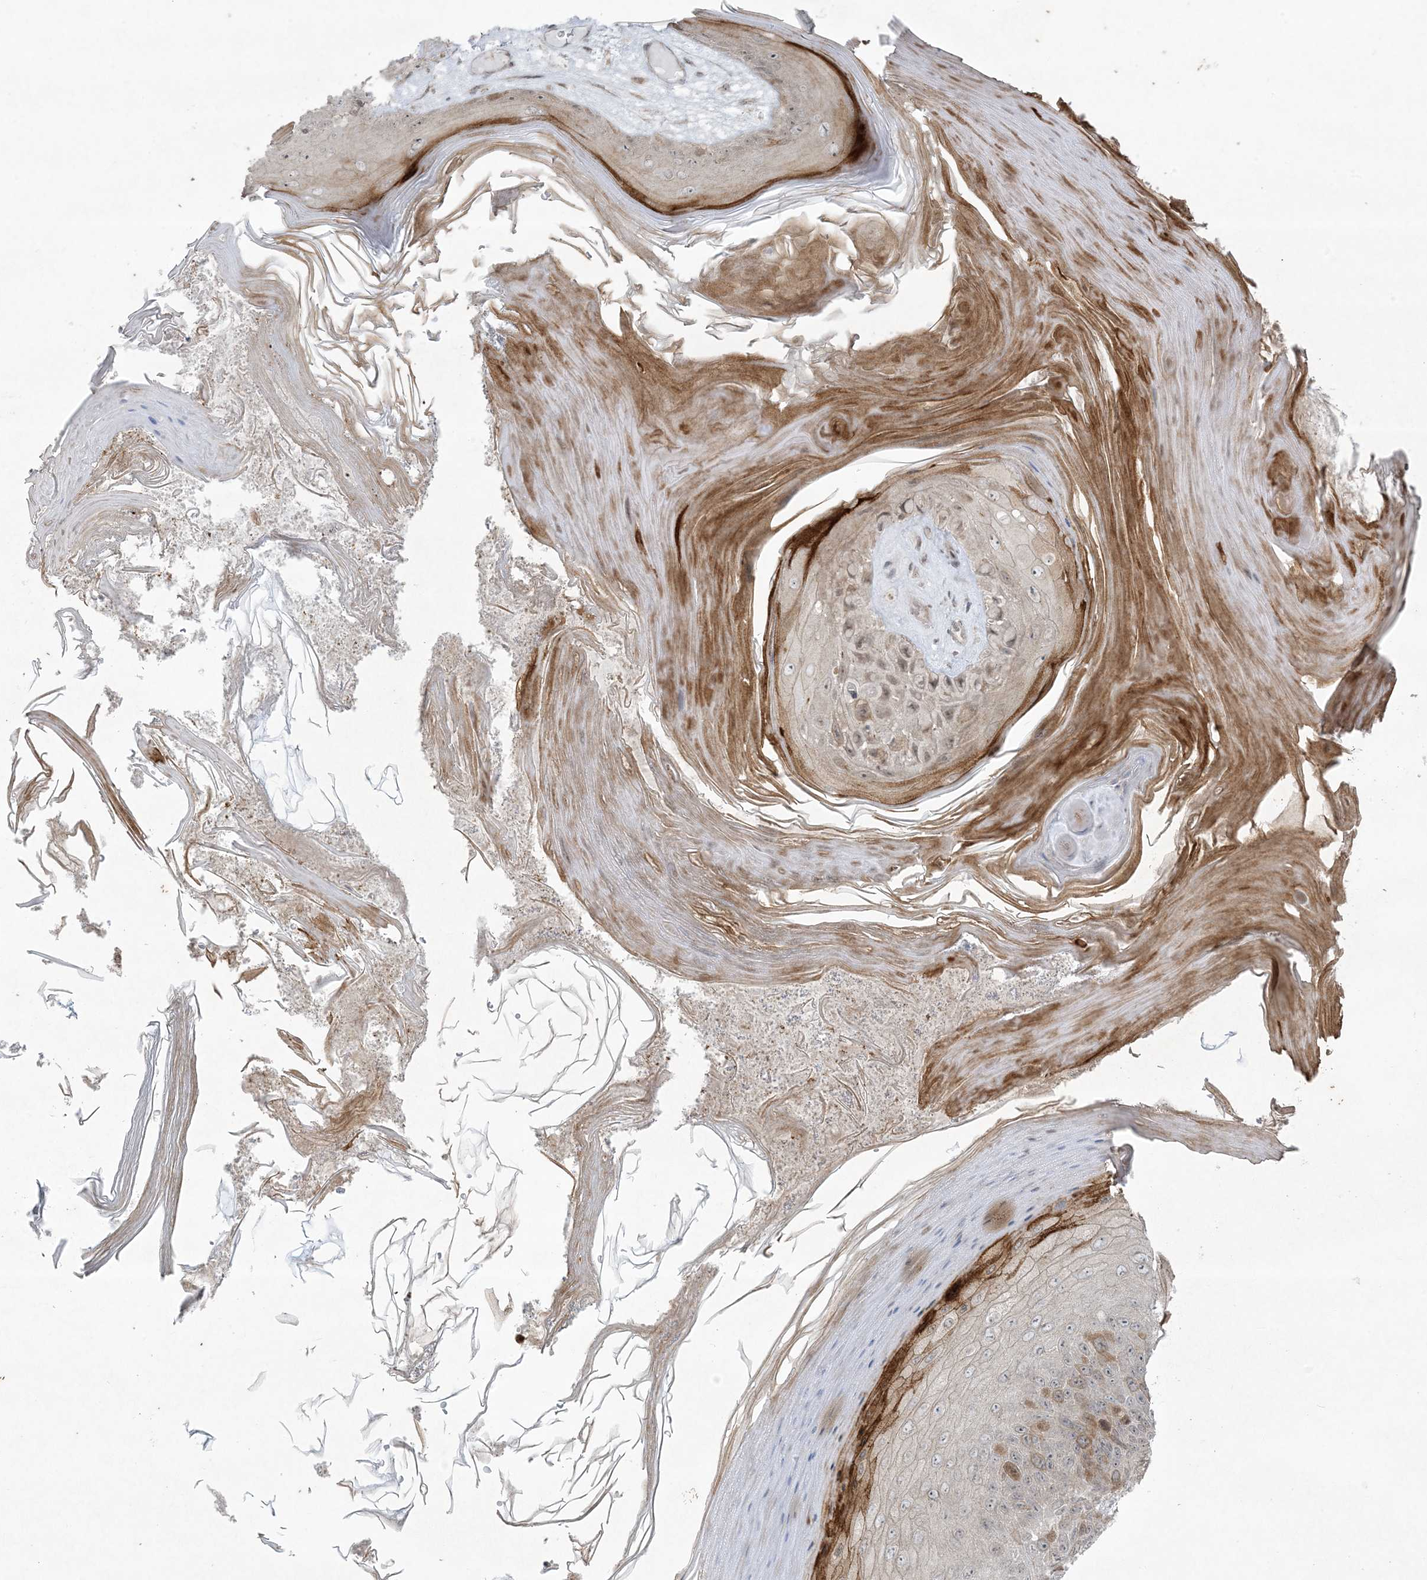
{"staining": {"intensity": "moderate", "quantity": "<25%", "location": "cytoplasmic/membranous"}, "tissue": "skin cancer", "cell_type": "Tumor cells", "image_type": "cancer", "snomed": [{"axis": "morphology", "description": "Squamous cell carcinoma, NOS"}, {"axis": "topography", "description": "Skin"}], "caption": "Human skin squamous cell carcinoma stained for a protein (brown) shows moderate cytoplasmic/membranous positive staining in about <25% of tumor cells.", "gene": "ZNF263", "patient": {"sex": "female", "age": 88}}